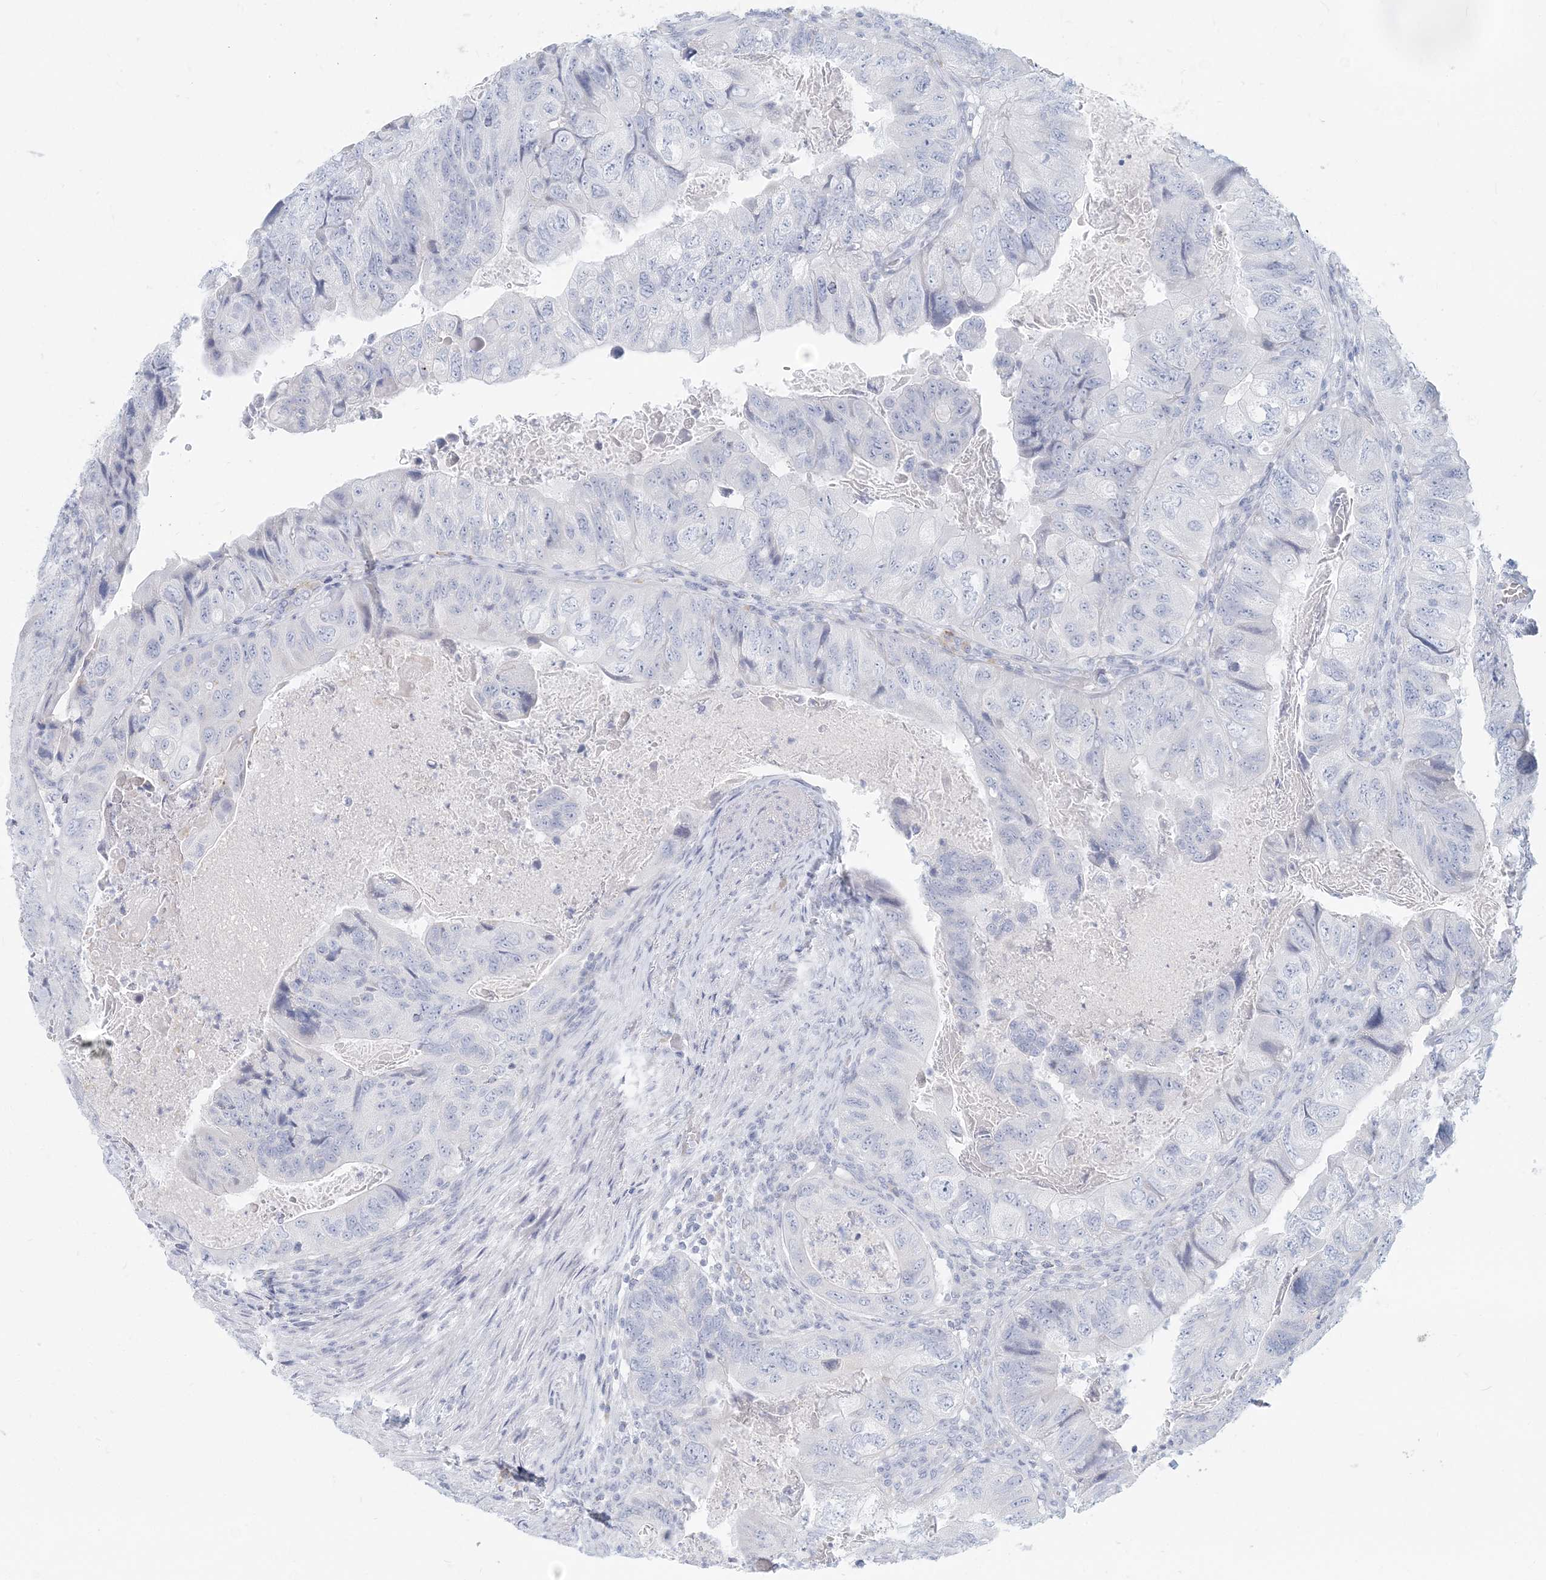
{"staining": {"intensity": "negative", "quantity": "none", "location": "none"}, "tissue": "colorectal cancer", "cell_type": "Tumor cells", "image_type": "cancer", "snomed": [{"axis": "morphology", "description": "Adenocarcinoma, NOS"}, {"axis": "topography", "description": "Rectum"}], "caption": "Adenocarcinoma (colorectal) was stained to show a protein in brown. There is no significant expression in tumor cells. (Stains: DAB immunohistochemistry (IHC) with hematoxylin counter stain, Microscopy: brightfield microscopy at high magnification).", "gene": "CSN1S1", "patient": {"sex": "male", "age": 63}}